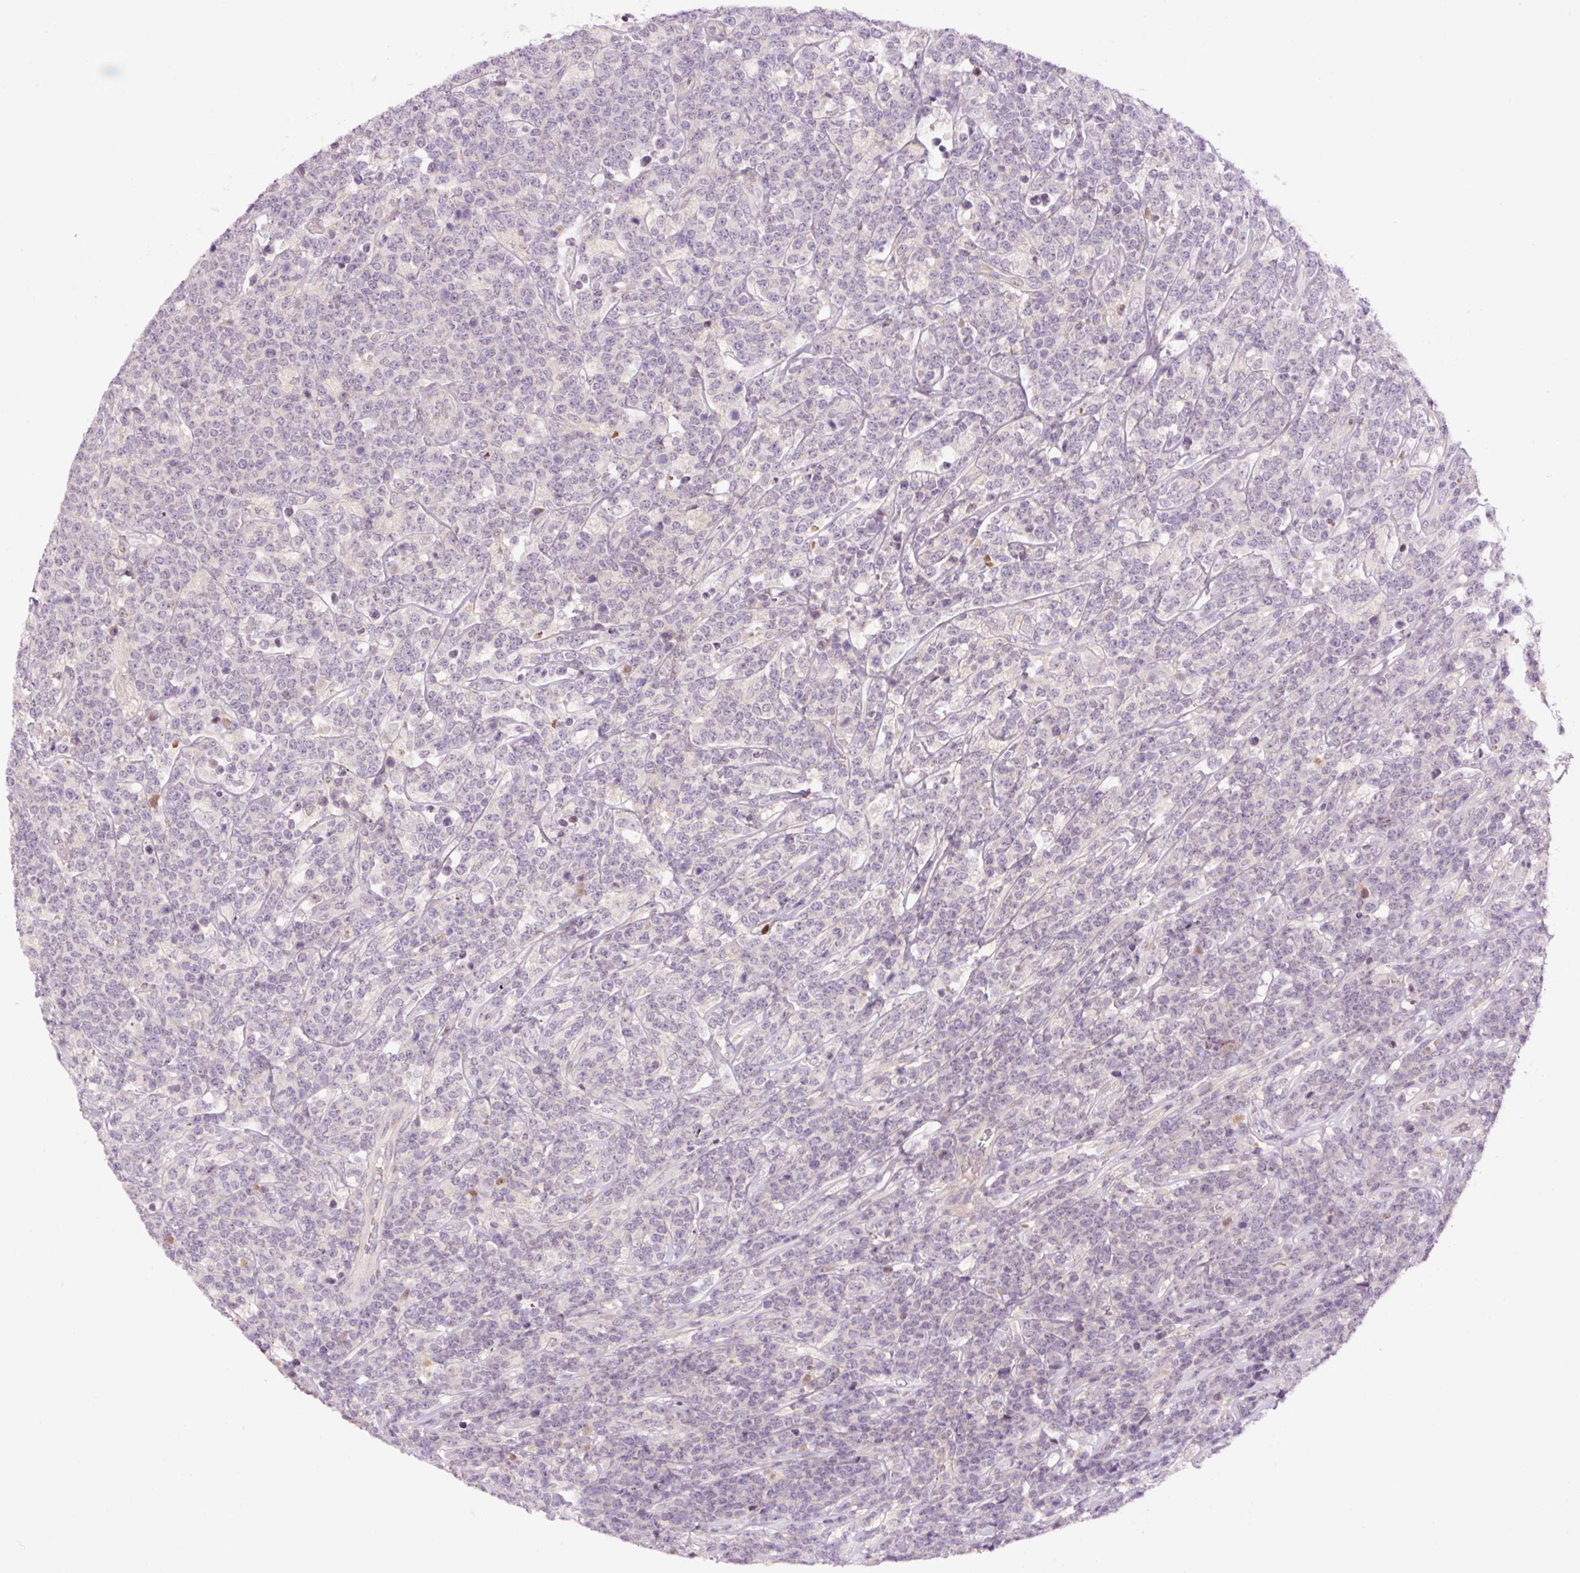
{"staining": {"intensity": "negative", "quantity": "none", "location": "none"}, "tissue": "lymphoma", "cell_type": "Tumor cells", "image_type": "cancer", "snomed": [{"axis": "morphology", "description": "Malignant lymphoma, non-Hodgkin's type, High grade"}, {"axis": "topography", "description": "Small intestine"}], "caption": "There is no significant expression in tumor cells of lymphoma. (Brightfield microscopy of DAB immunohistochemistry at high magnification).", "gene": "DPPA4", "patient": {"sex": "male", "age": 8}}